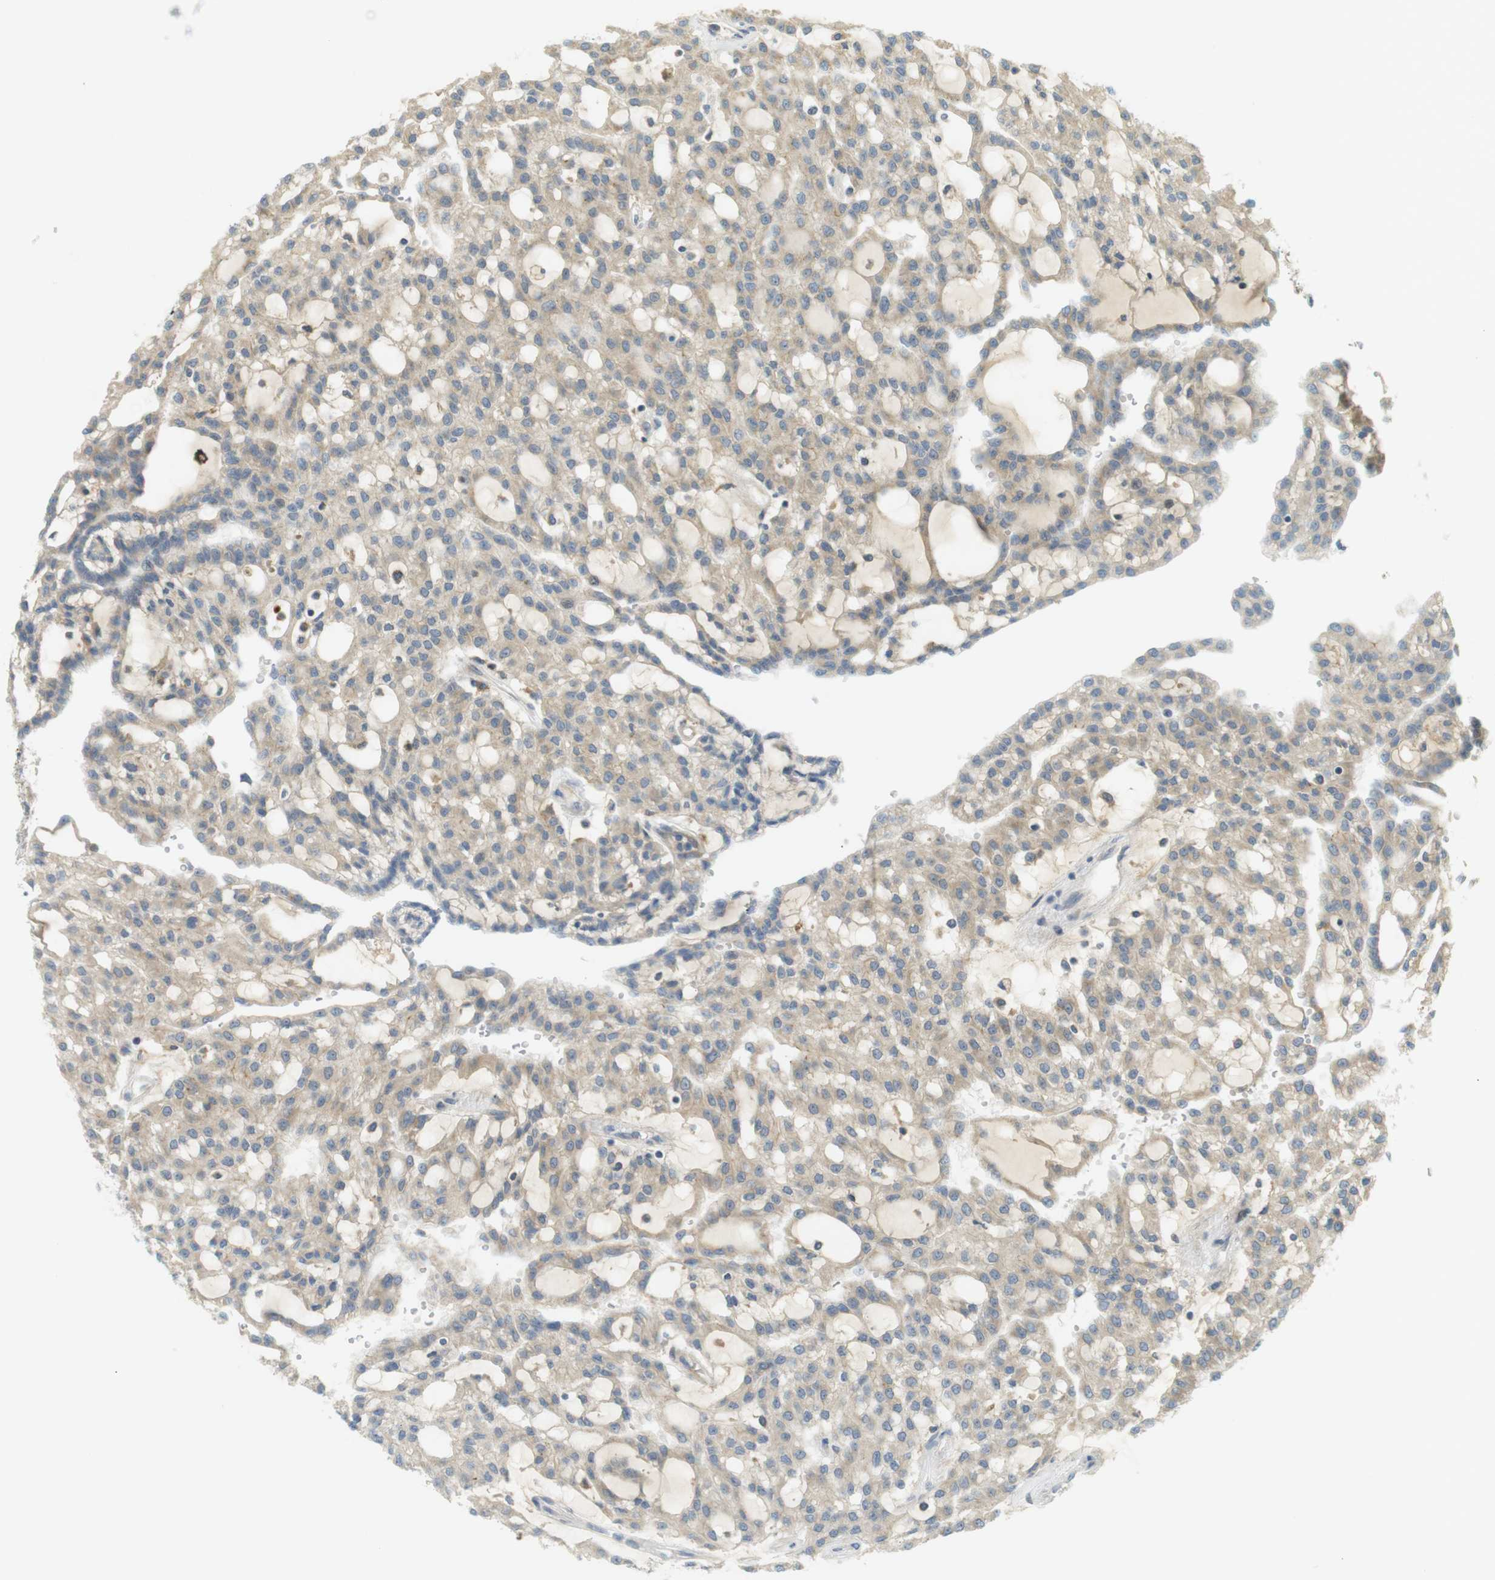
{"staining": {"intensity": "weak", "quantity": ">75%", "location": "cytoplasmic/membranous"}, "tissue": "renal cancer", "cell_type": "Tumor cells", "image_type": "cancer", "snomed": [{"axis": "morphology", "description": "Adenocarcinoma, NOS"}, {"axis": "topography", "description": "Kidney"}], "caption": "Adenocarcinoma (renal) stained with a brown dye reveals weak cytoplasmic/membranous positive expression in approximately >75% of tumor cells.", "gene": "CLRN3", "patient": {"sex": "male", "age": 63}}